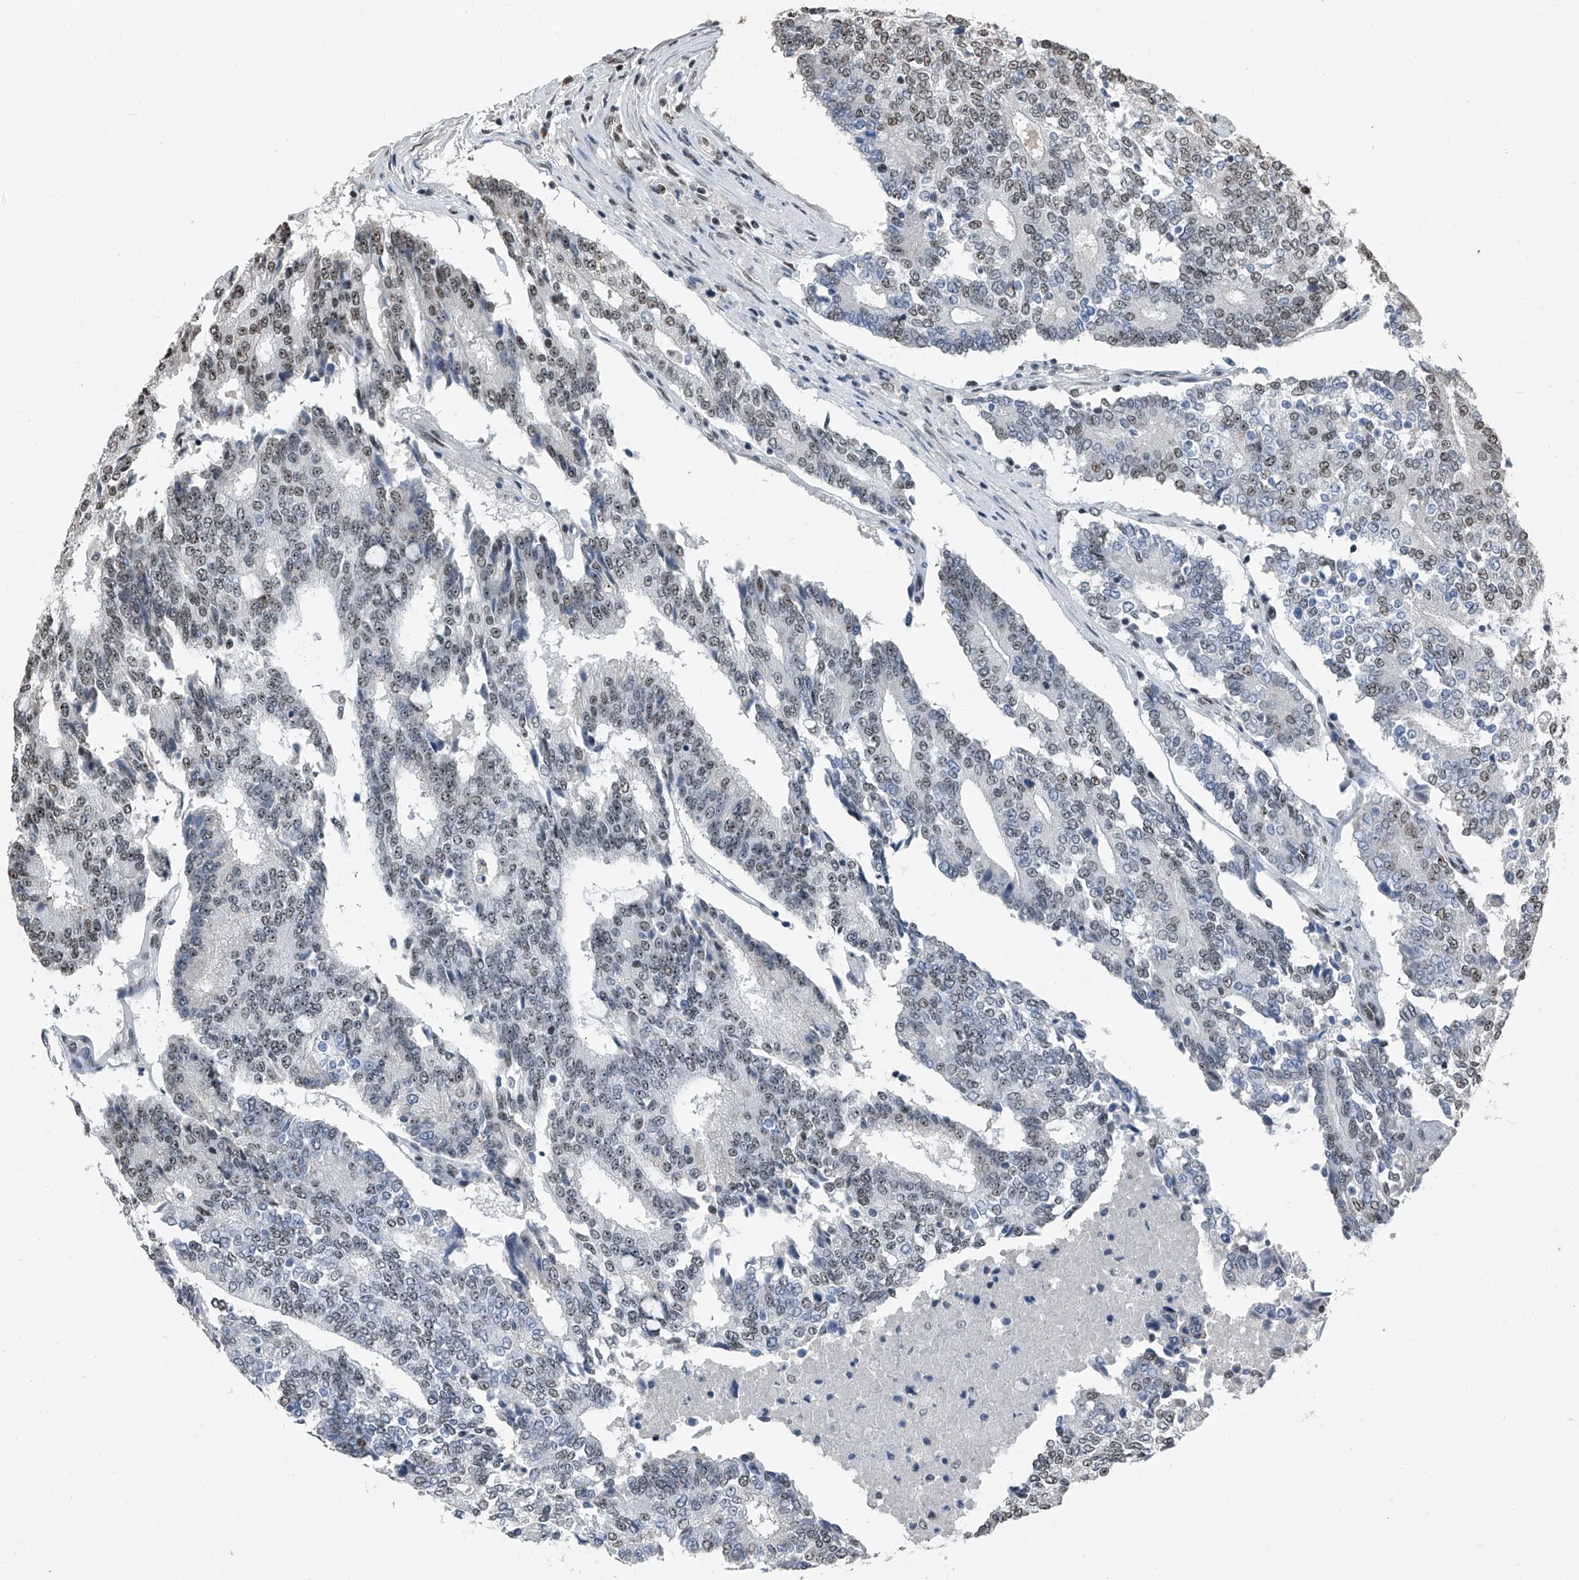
{"staining": {"intensity": "weak", "quantity": "25%-75%", "location": "nuclear"}, "tissue": "prostate cancer", "cell_type": "Tumor cells", "image_type": "cancer", "snomed": [{"axis": "morphology", "description": "Normal tissue, NOS"}, {"axis": "morphology", "description": "Adenocarcinoma, High grade"}, {"axis": "topography", "description": "Prostate"}, {"axis": "topography", "description": "Seminal veicle"}], "caption": "Prostate adenocarcinoma (high-grade) stained with DAB immunohistochemistry reveals low levels of weak nuclear staining in about 25%-75% of tumor cells. Immunohistochemistry stains the protein in brown and the nuclei are stained blue.", "gene": "TCOF1", "patient": {"sex": "male", "age": 55}}